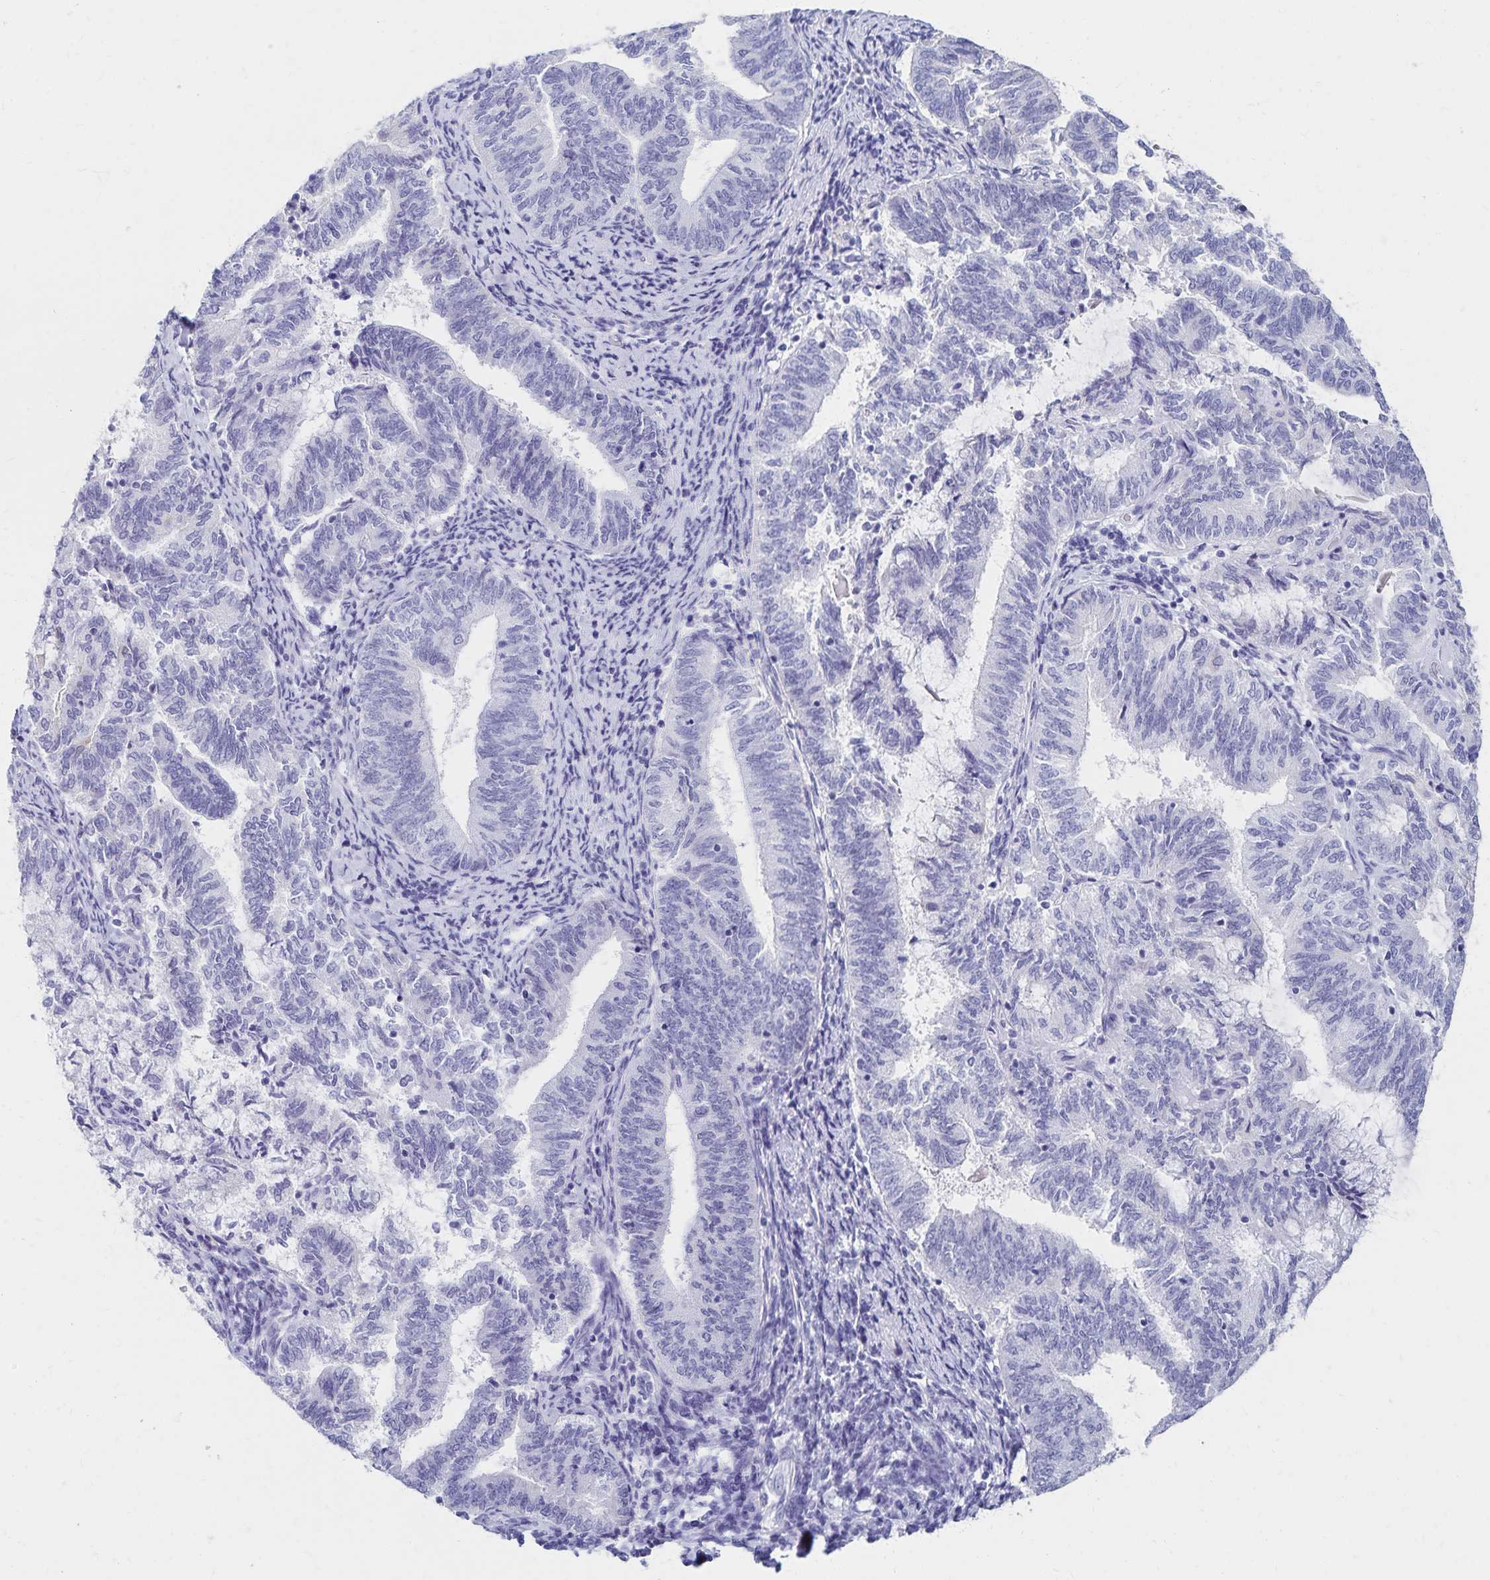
{"staining": {"intensity": "negative", "quantity": "none", "location": "none"}, "tissue": "endometrial cancer", "cell_type": "Tumor cells", "image_type": "cancer", "snomed": [{"axis": "morphology", "description": "Adenocarcinoma, NOS"}, {"axis": "topography", "description": "Endometrium"}], "caption": "This image is of adenocarcinoma (endometrial) stained with immunohistochemistry (IHC) to label a protein in brown with the nuclei are counter-stained blue. There is no staining in tumor cells.", "gene": "C2orf50", "patient": {"sex": "female", "age": 65}}